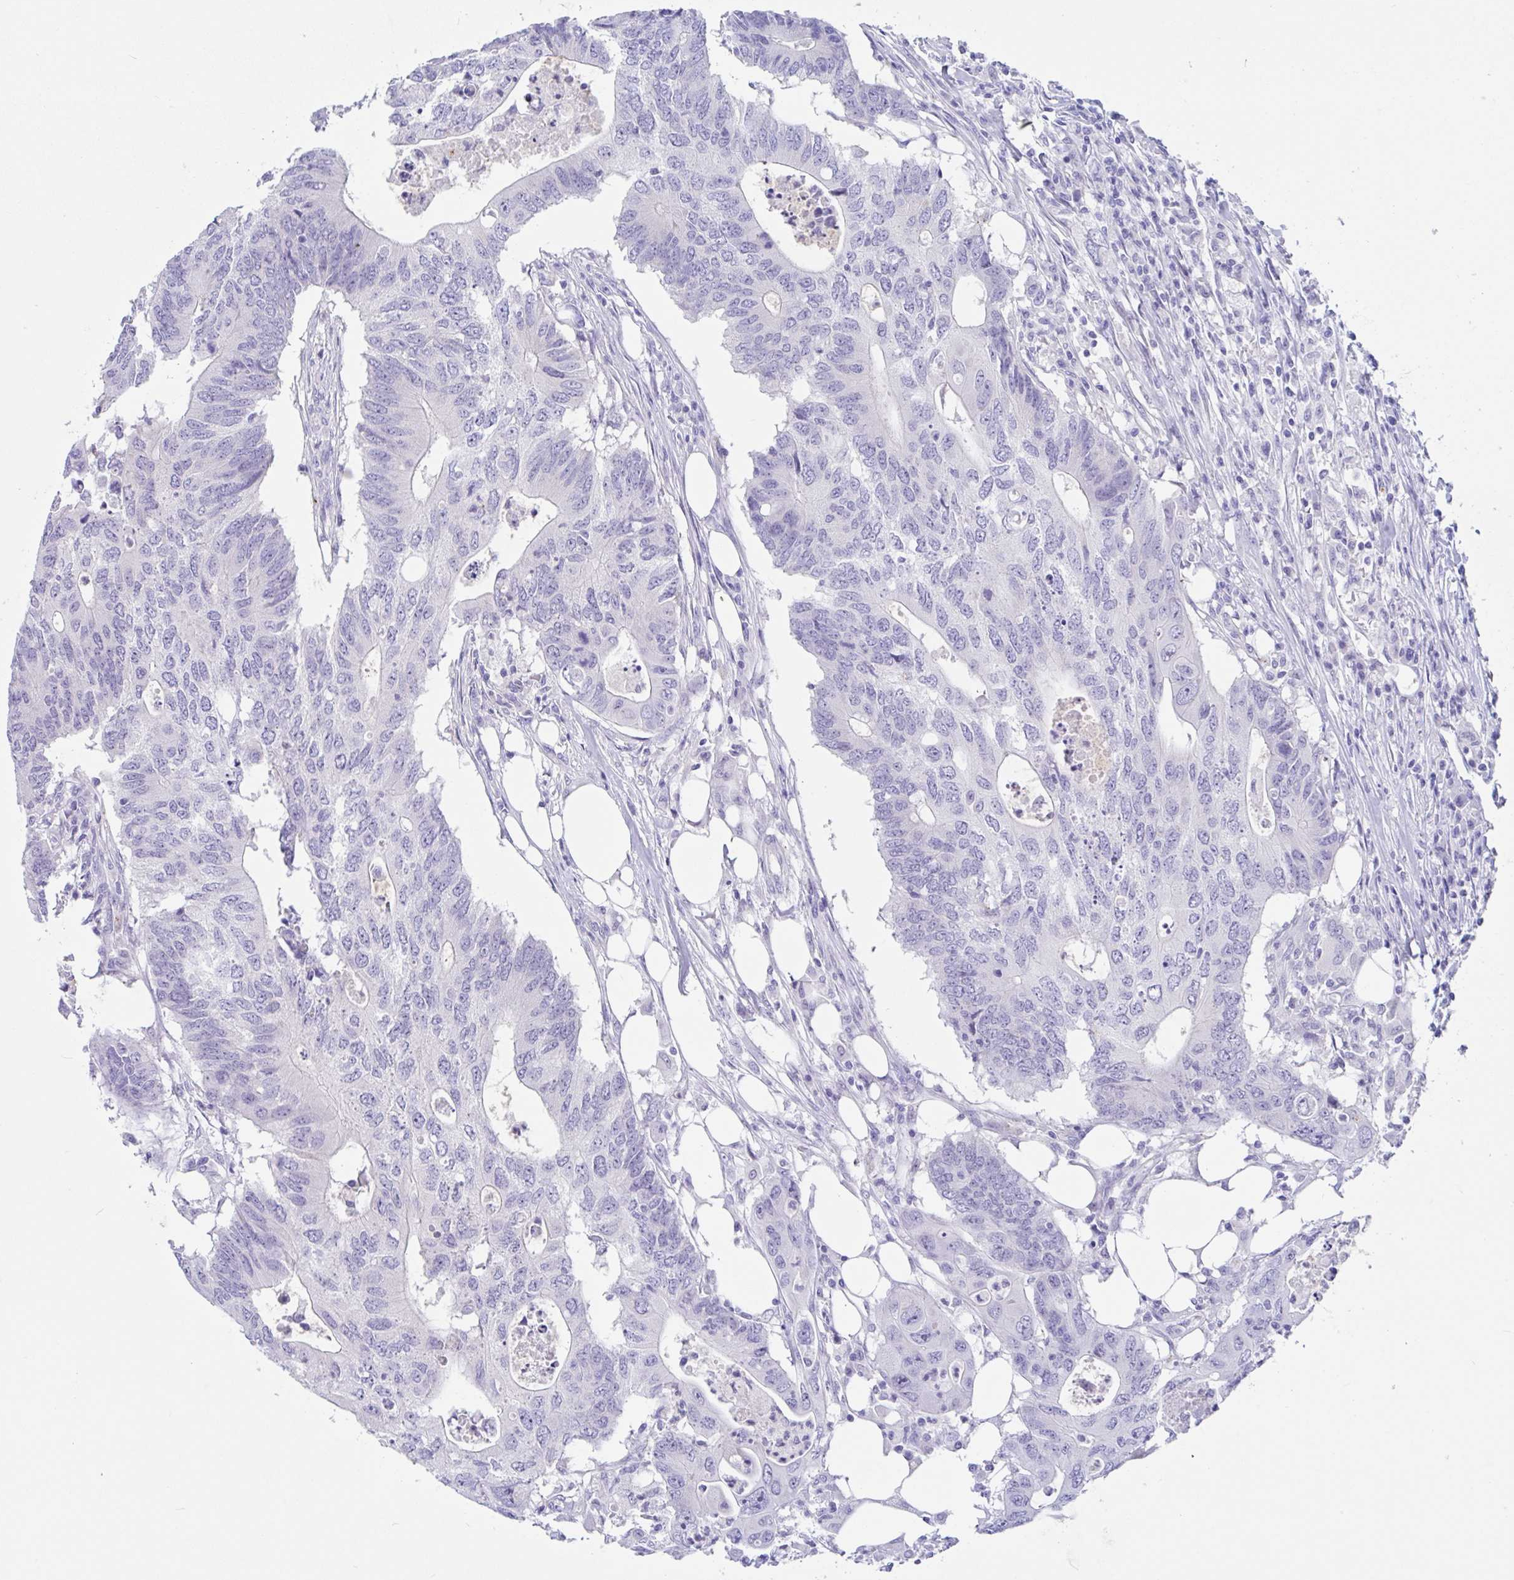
{"staining": {"intensity": "negative", "quantity": "none", "location": "none"}, "tissue": "colorectal cancer", "cell_type": "Tumor cells", "image_type": "cancer", "snomed": [{"axis": "morphology", "description": "Adenocarcinoma, NOS"}, {"axis": "topography", "description": "Colon"}], "caption": "High power microscopy micrograph of an IHC photomicrograph of colorectal adenocarcinoma, revealing no significant expression in tumor cells. Brightfield microscopy of IHC stained with DAB (3,3'-diaminobenzidine) (brown) and hematoxylin (blue), captured at high magnification.", "gene": "OR6N2", "patient": {"sex": "male", "age": 71}}